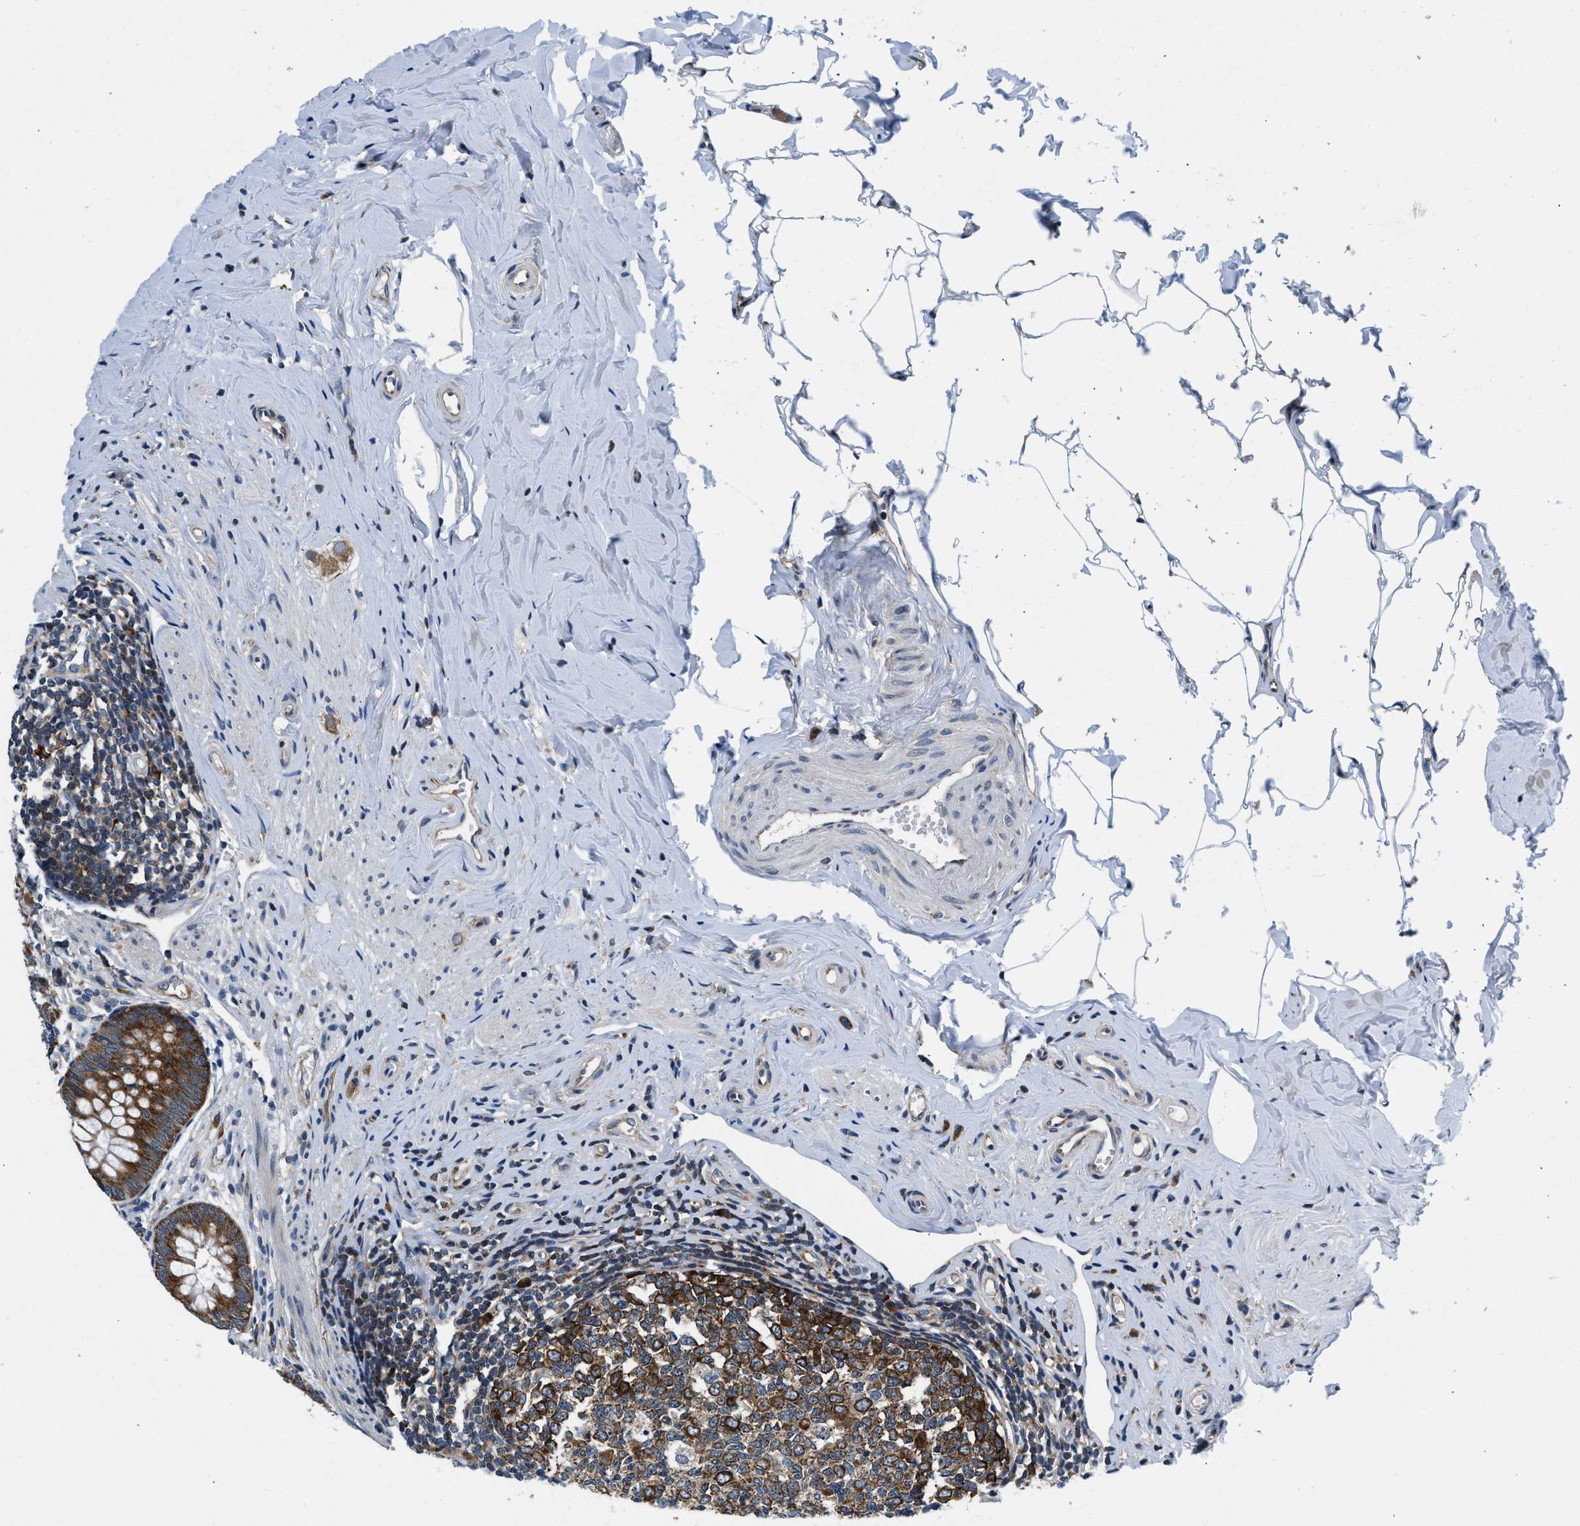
{"staining": {"intensity": "strong", "quantity": ">75%", "location": "cytoplasmic/membranous"}, "tissue": "appendix", "cell_type": "Glandular cells", "image_type": "normal", "snomed": [{"axis": "morphology", "description": "Normal tissue, NOS"}, {"axis": "topography", "description": "Appendix"}], "caption": "A histopathology image of human appendix stained for a protein exhibits strong cytoplasmic/membranous brown staining in glandular cells.", "gene": "PA2G4", "patient": {"sex": "male", "age": 56}}